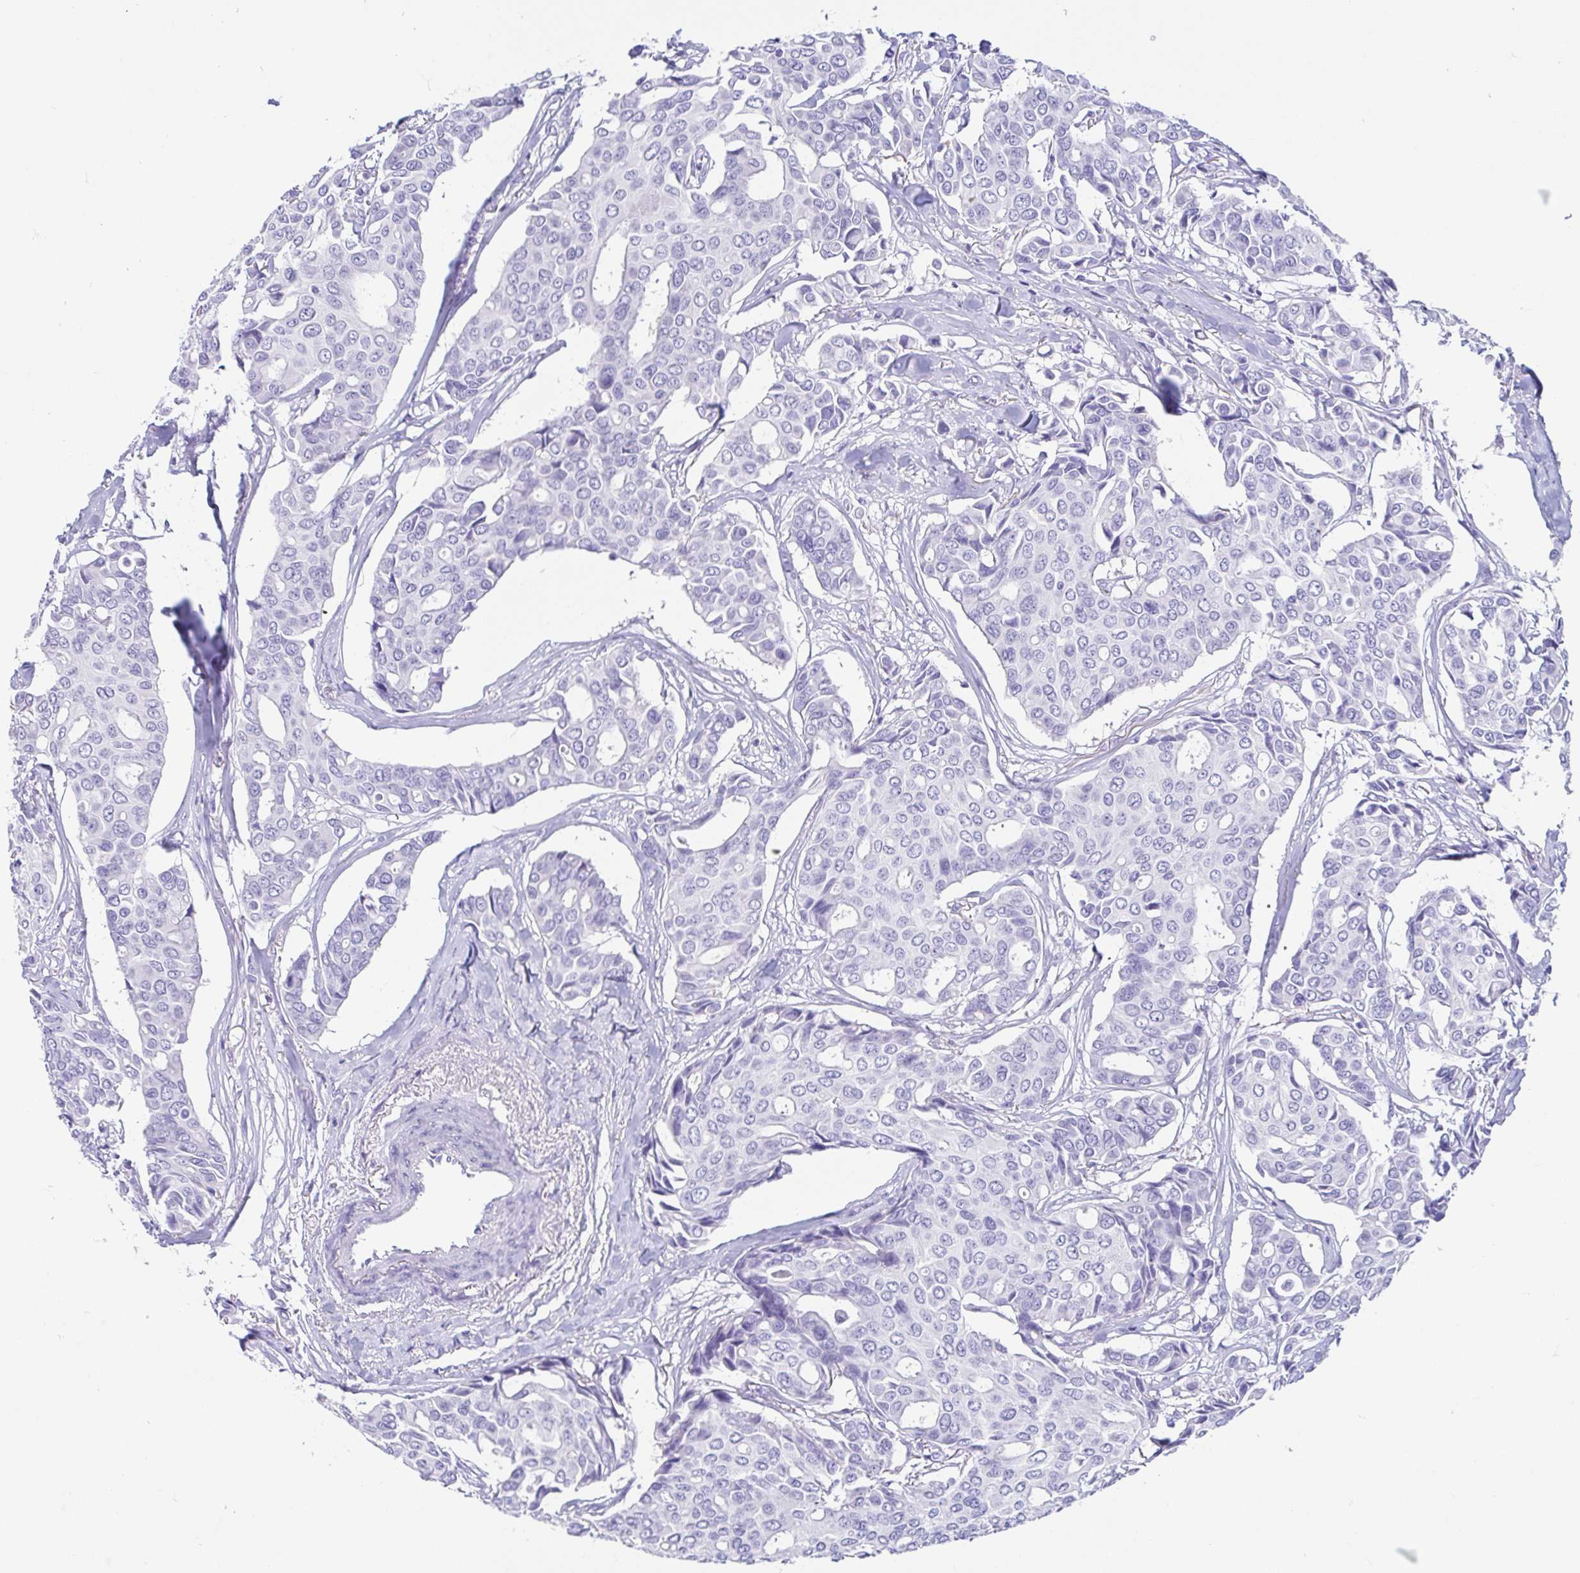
{"staining": {"intensity": "negative", "quantity": "none", "location": "none"}, "tissue": "breast cancer", "cell_type": "Tumor cells", "image_type": "cancer", "snomed": [{"axis": "morphology", "description": "Duct carcinoma"}, {"axis": "topography", "description": "Breast"}], "caption": "High magnification brightfield microscopy of breast intraductal carcinoma stained with DAB (brown) and counterstained with hematoxylin (blue): tumor cells show no significant positivity.", "gene": "GKN1", "patient": {"sex": "female", "age": 54}}